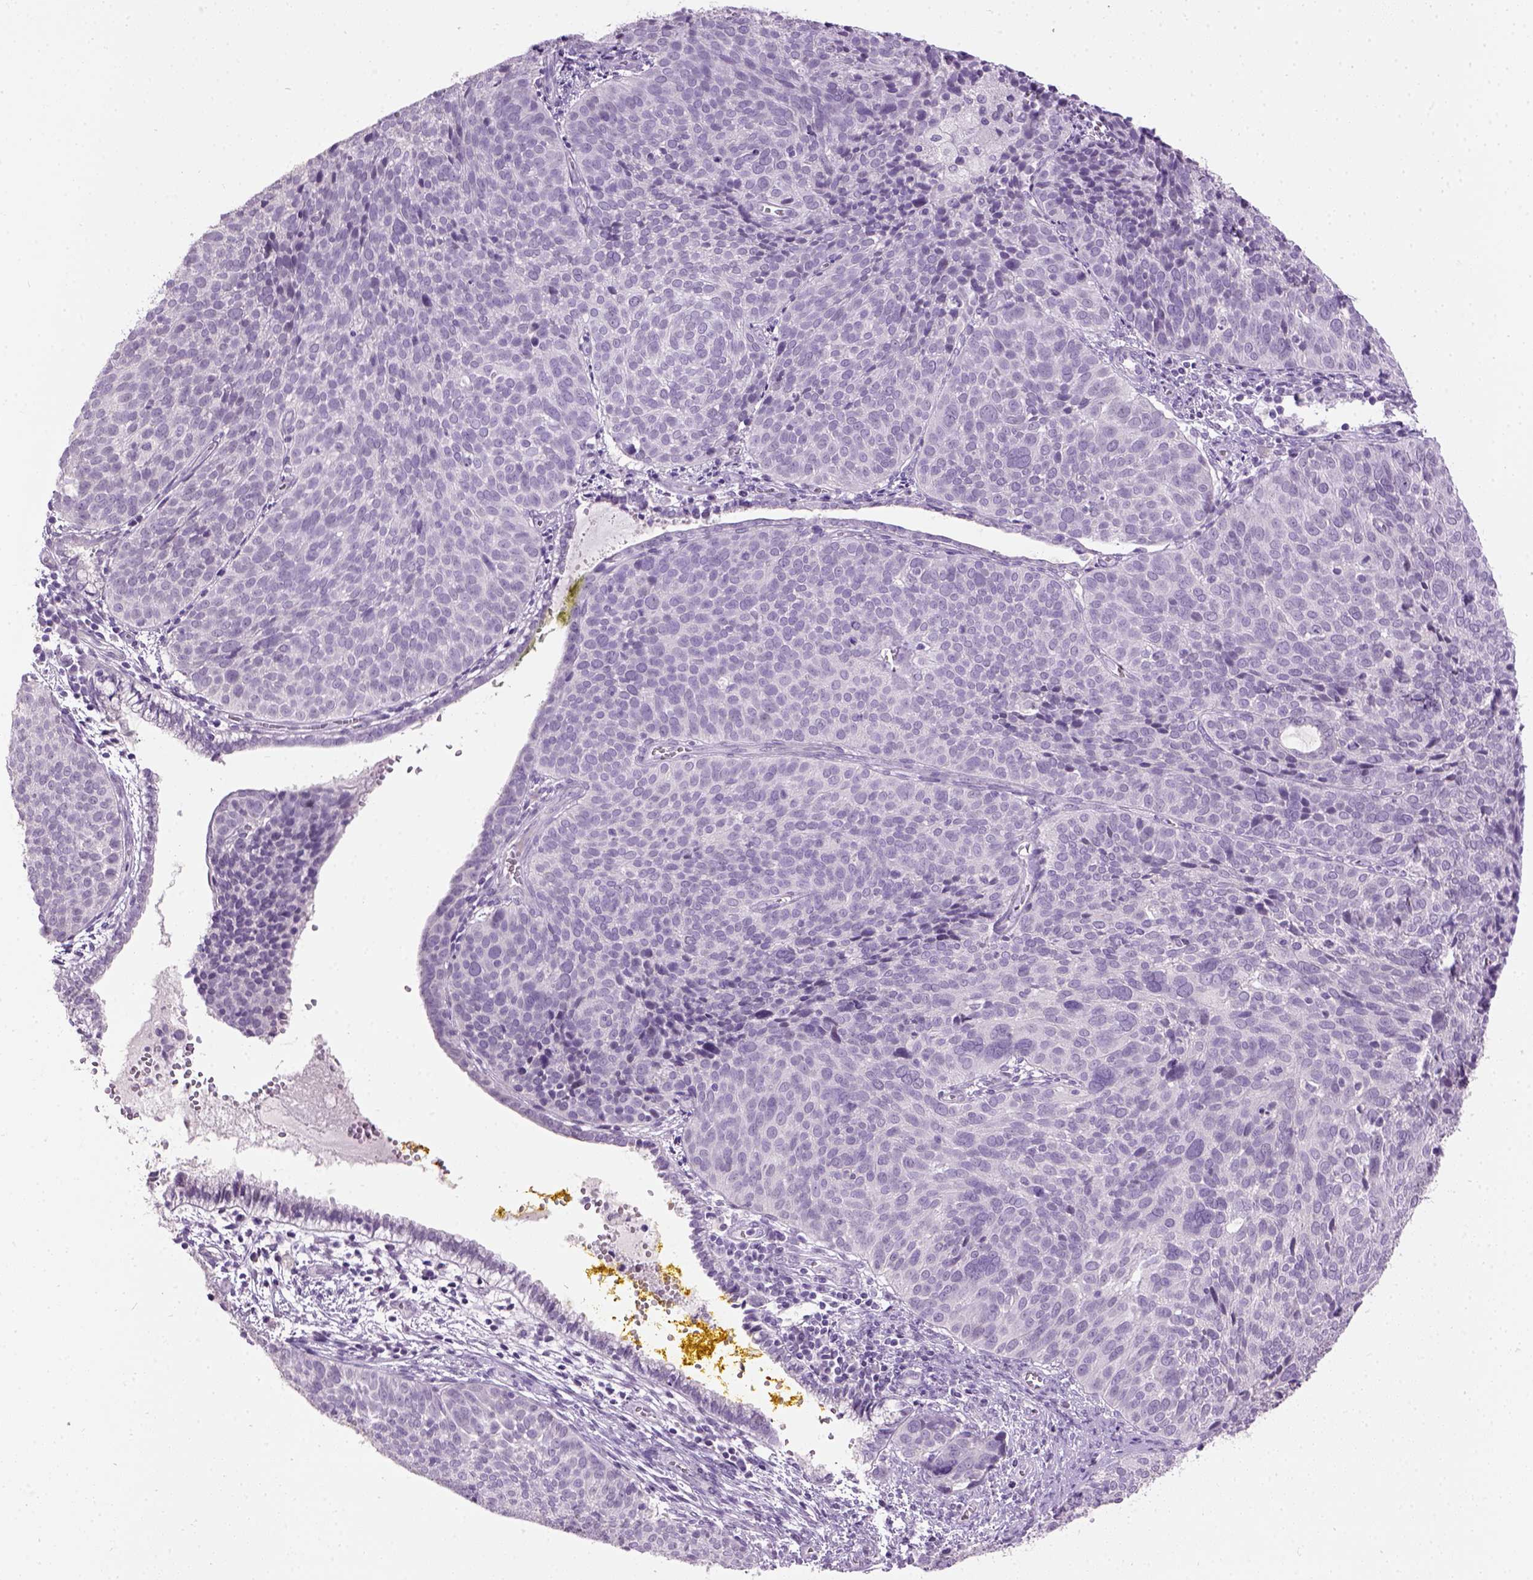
{"staining": {"intensity": "negative", "quantity": "none", "location": "none"}, "tissue": "cervical cancer", "cell_type": "Tumor cells", "image_type": "cancer", "snomed": [{"axis": "morphology", "description": "Squamous cell carcinoma, NOS"}, {"axis": "topography", "description": "Cervix"}], "caption": "Immunohistochemical staining of human cervical squamous cell carcinoma displays no significant expression in tumor cells.", "gene": "GABRB2", "patient": {"sex": "female", "age": 39}}